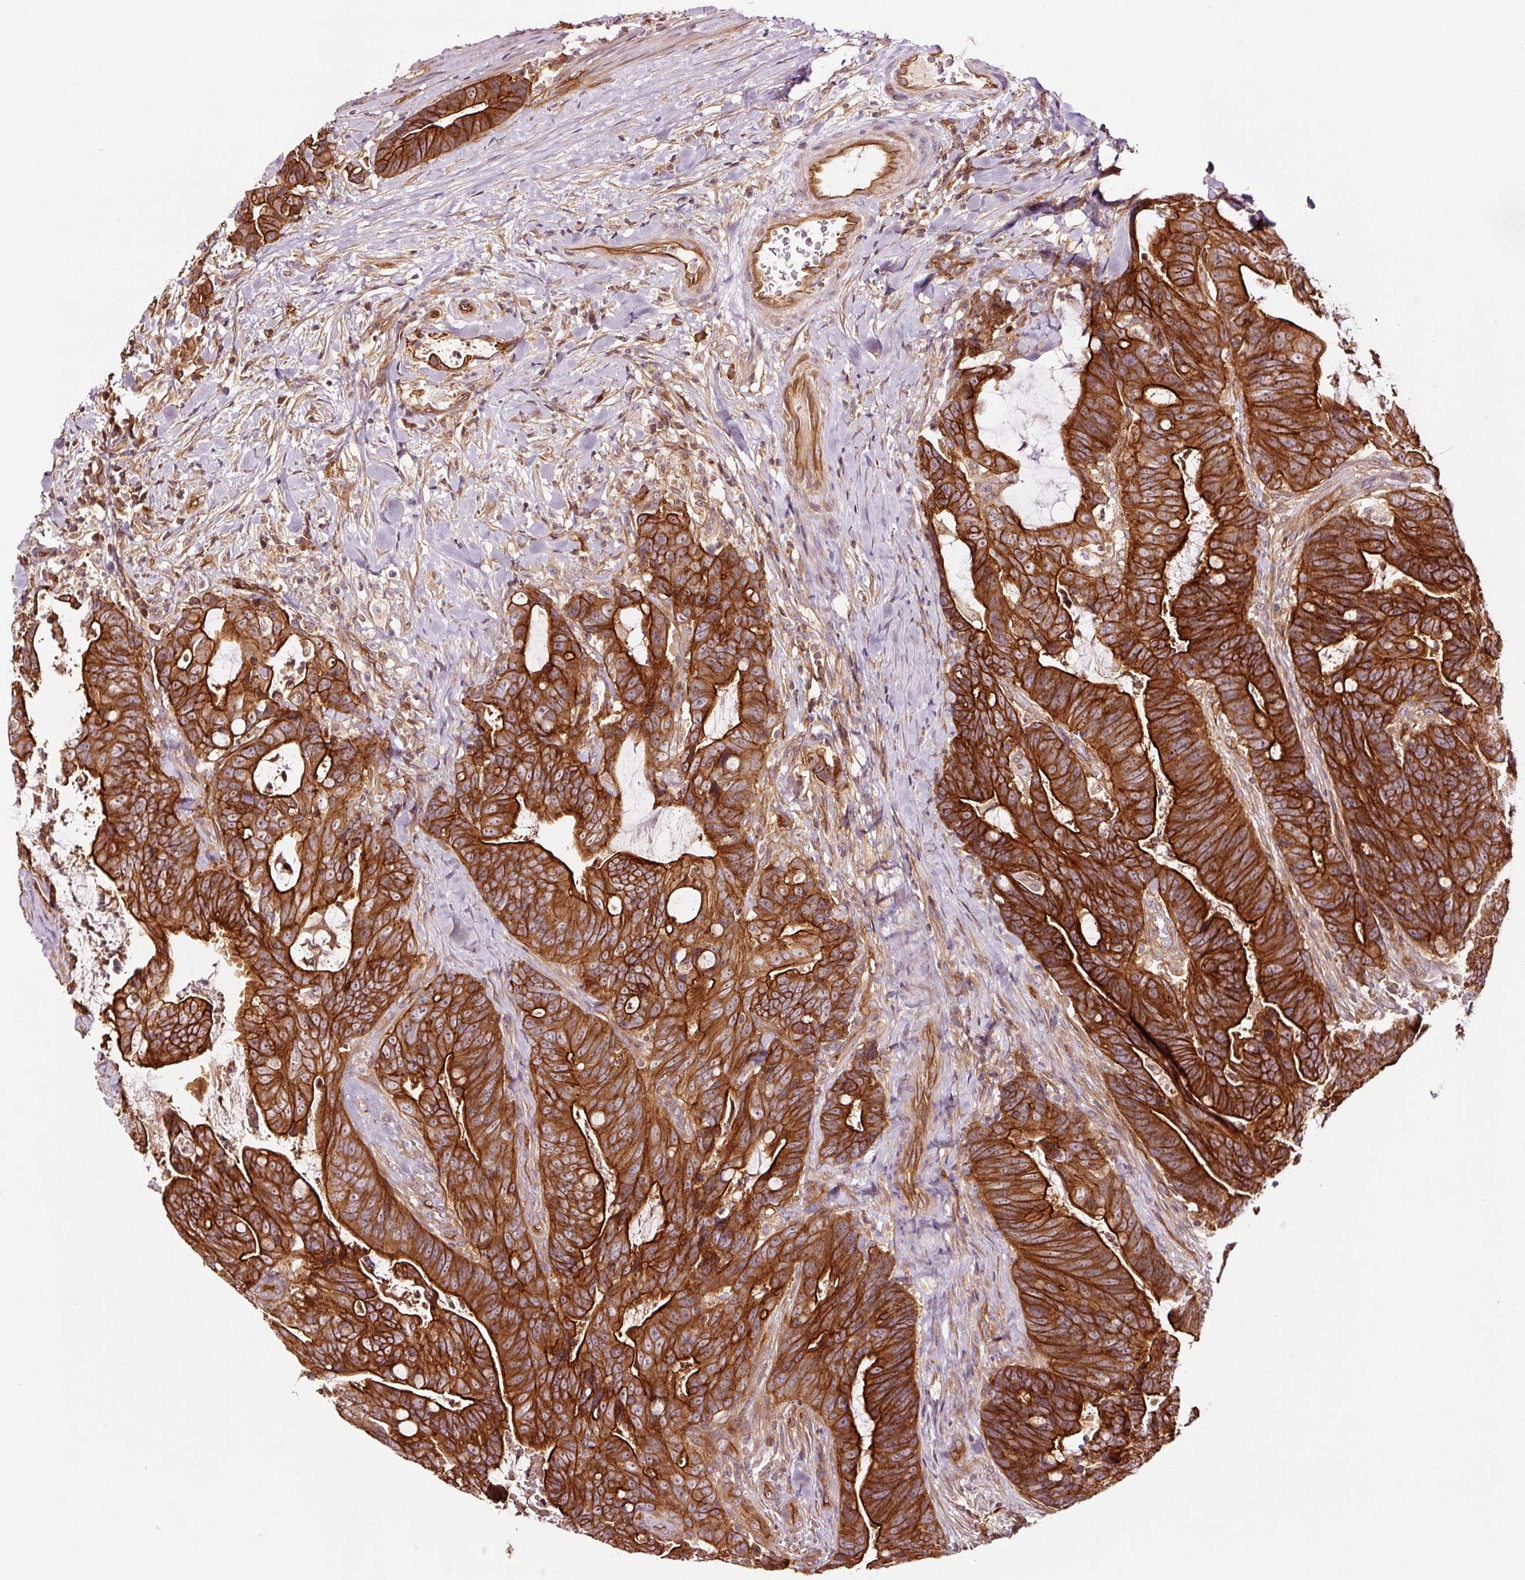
{"staining": {"intensity": "strong", "quantity": ">75%", "location": "cytoplasmic/membranous"}, "tissue": "colorectal cancer", "cell_type": "Tumor cells", "image_type": "cancer", "snomed": [{"axis": "morphology", "description": "Adenocarcinoma, NOS"}, {"axis": "topography", "description": "Colon"}], "caption": "Adenocarcinoma (colorectal) tissue shows strong cytoplasmic/membranous expression in approximately >75% of tumor cells", "gene": "METAP1", "patient": {"sex": "female", "age": 82}}